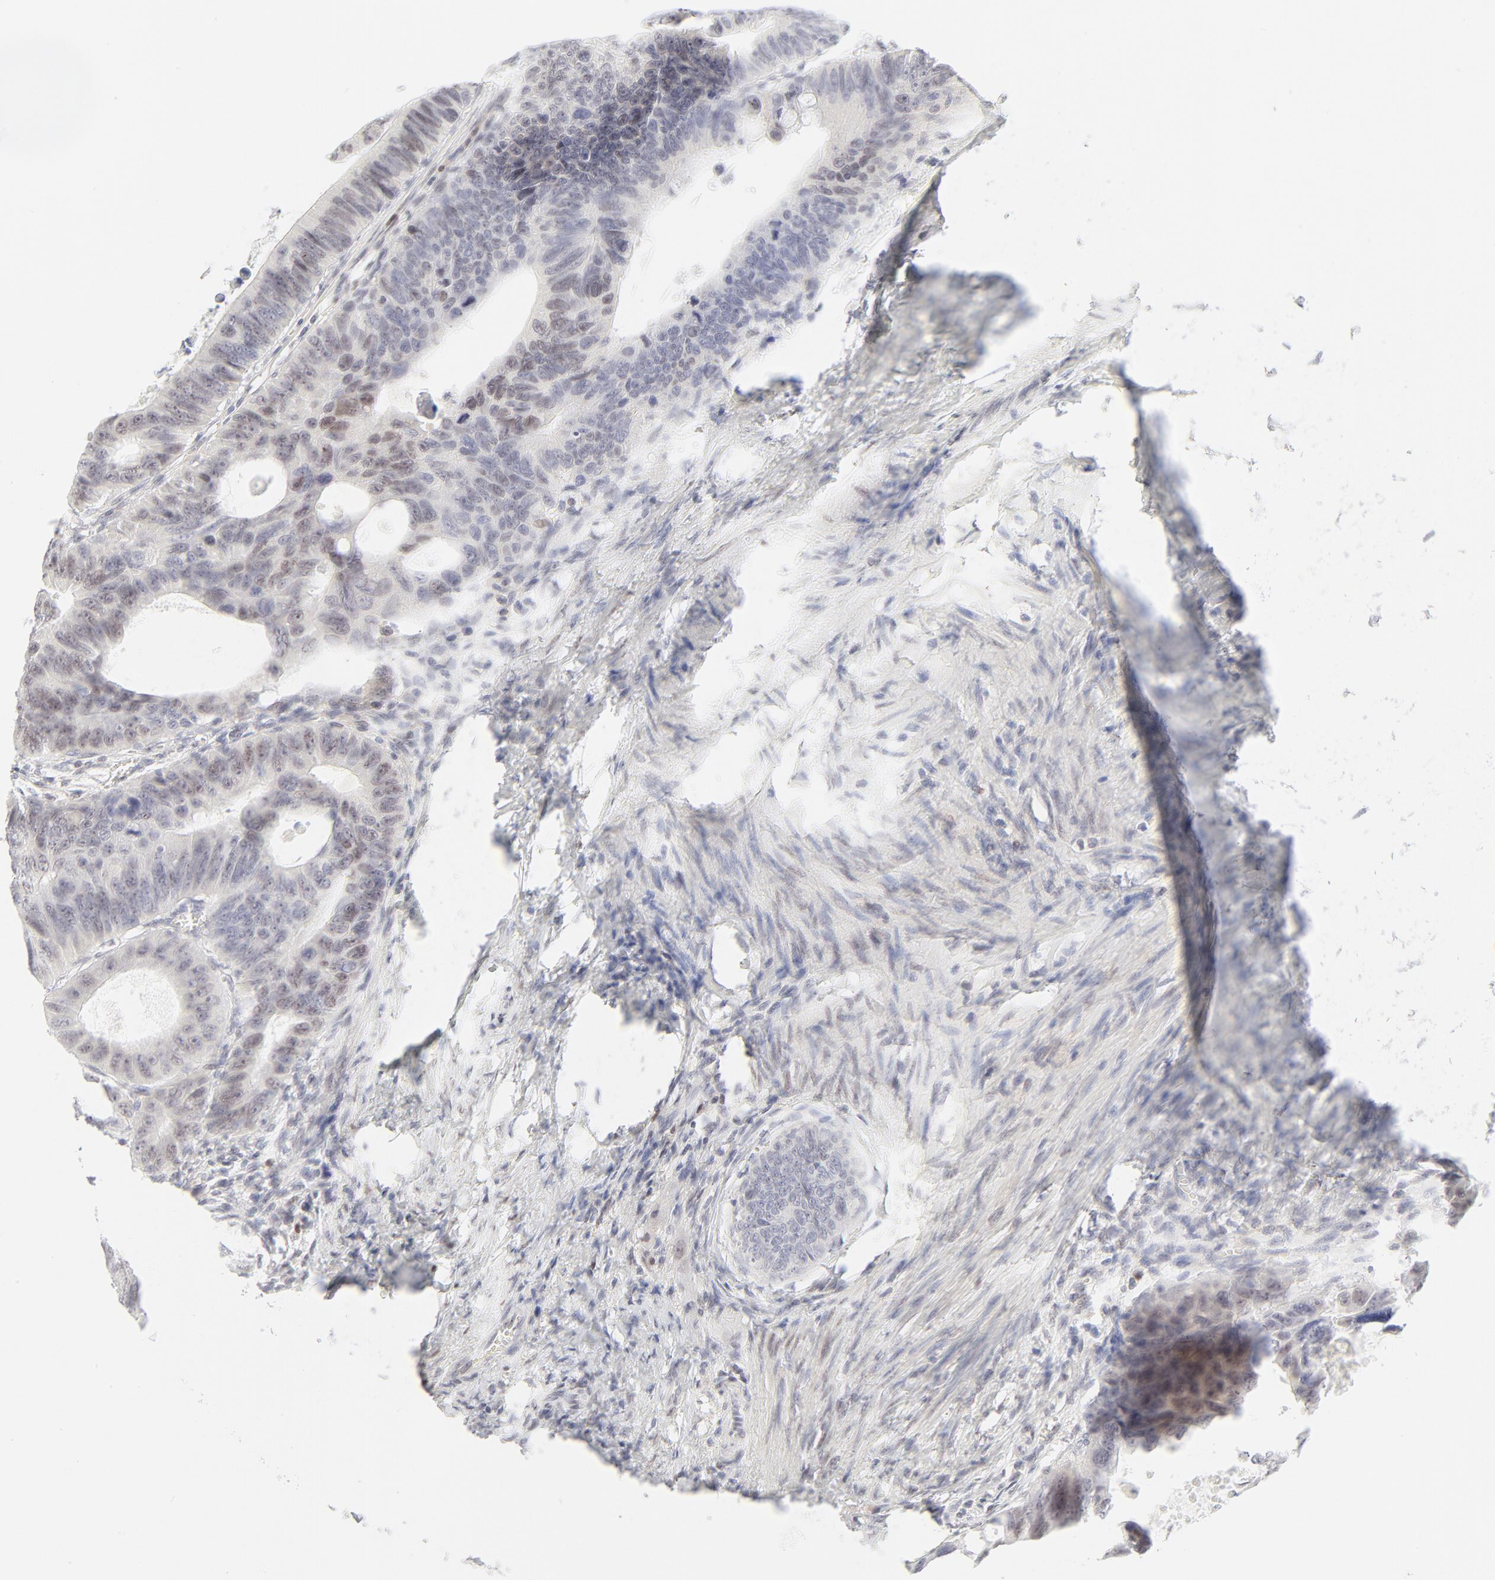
{"staining": {"intensity": "weak", "quantity": "25%-75%", "location": "nuclear"}, "tissue": "colorectal cancer", "cell_type": "Tumor cells", "image_type": "cancer", "snomed": [{"axis": "morphology", "description": "Adenocarcinoma, NOS"}, {"axis": "topography", "description": "Colon"}], "caption": "IHC (DAB) staining of colorectal cancer displays weak nuclear protein expression in approximately 25%-75% of tumor cells.", "gene": "PRKCB", "patient": {"sex": "female", "age": 55}}